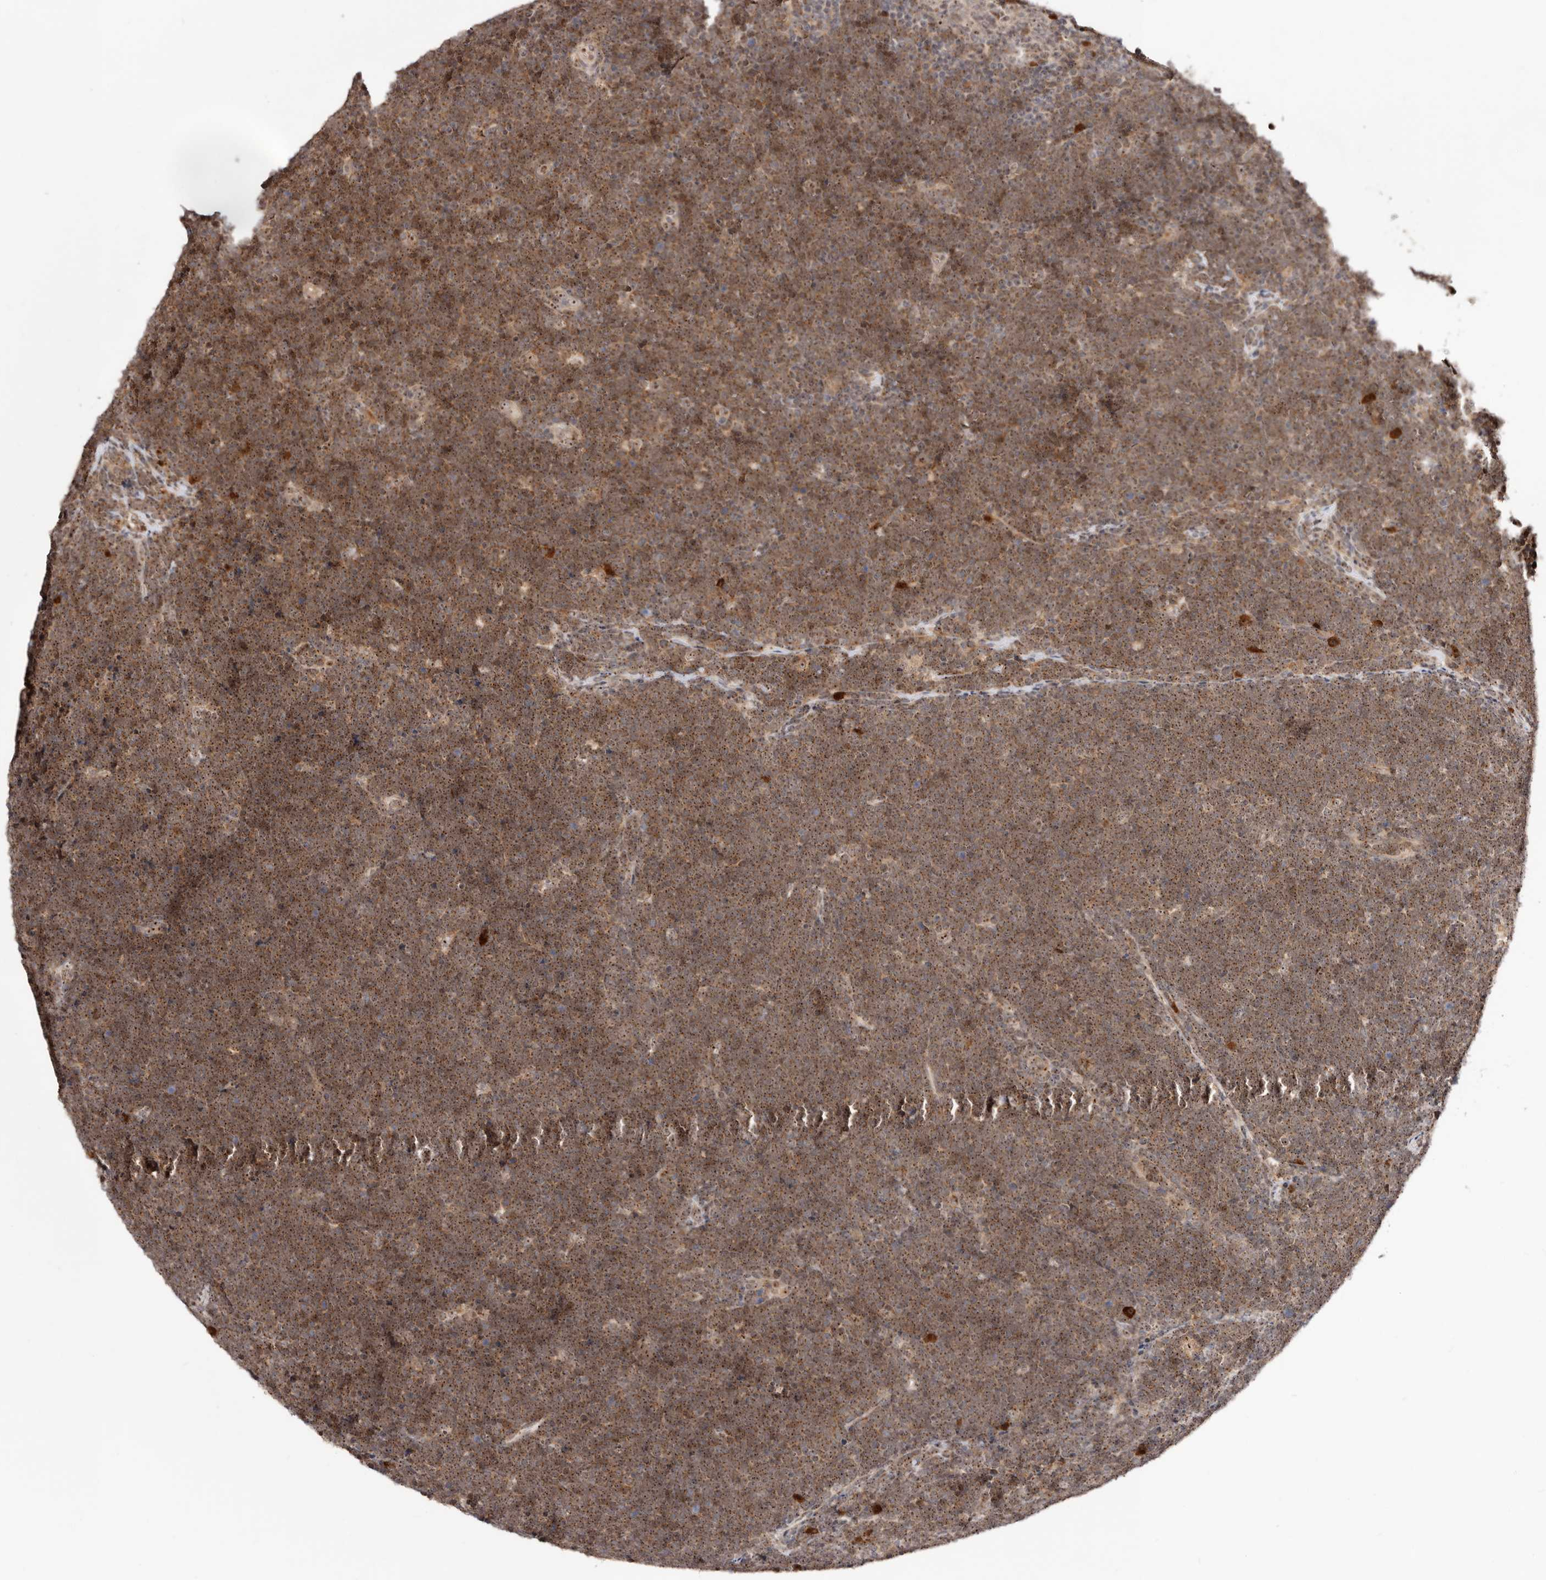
{"staining": {"intensity": "moderate", "quantity": ">75%", "location": "cytoplasmic/membranous"}, "tissue": "lymphoma", "cell_type": "Tumor cells", "image_type": "cancer", "snomed": [{"axis": "morphology", "description": "Malignant lymphoma, non-Hodgkin's type, High grade"}, {"axis": "topography", "description": "Lymph node"}], "caption": "Tumor cells exhibit moderate cytoplasmic/membranous staining in approximately >75% of cells in lymphoma.", "gene": "APOL6", "patient": {"sex": "male", "age": 13}}